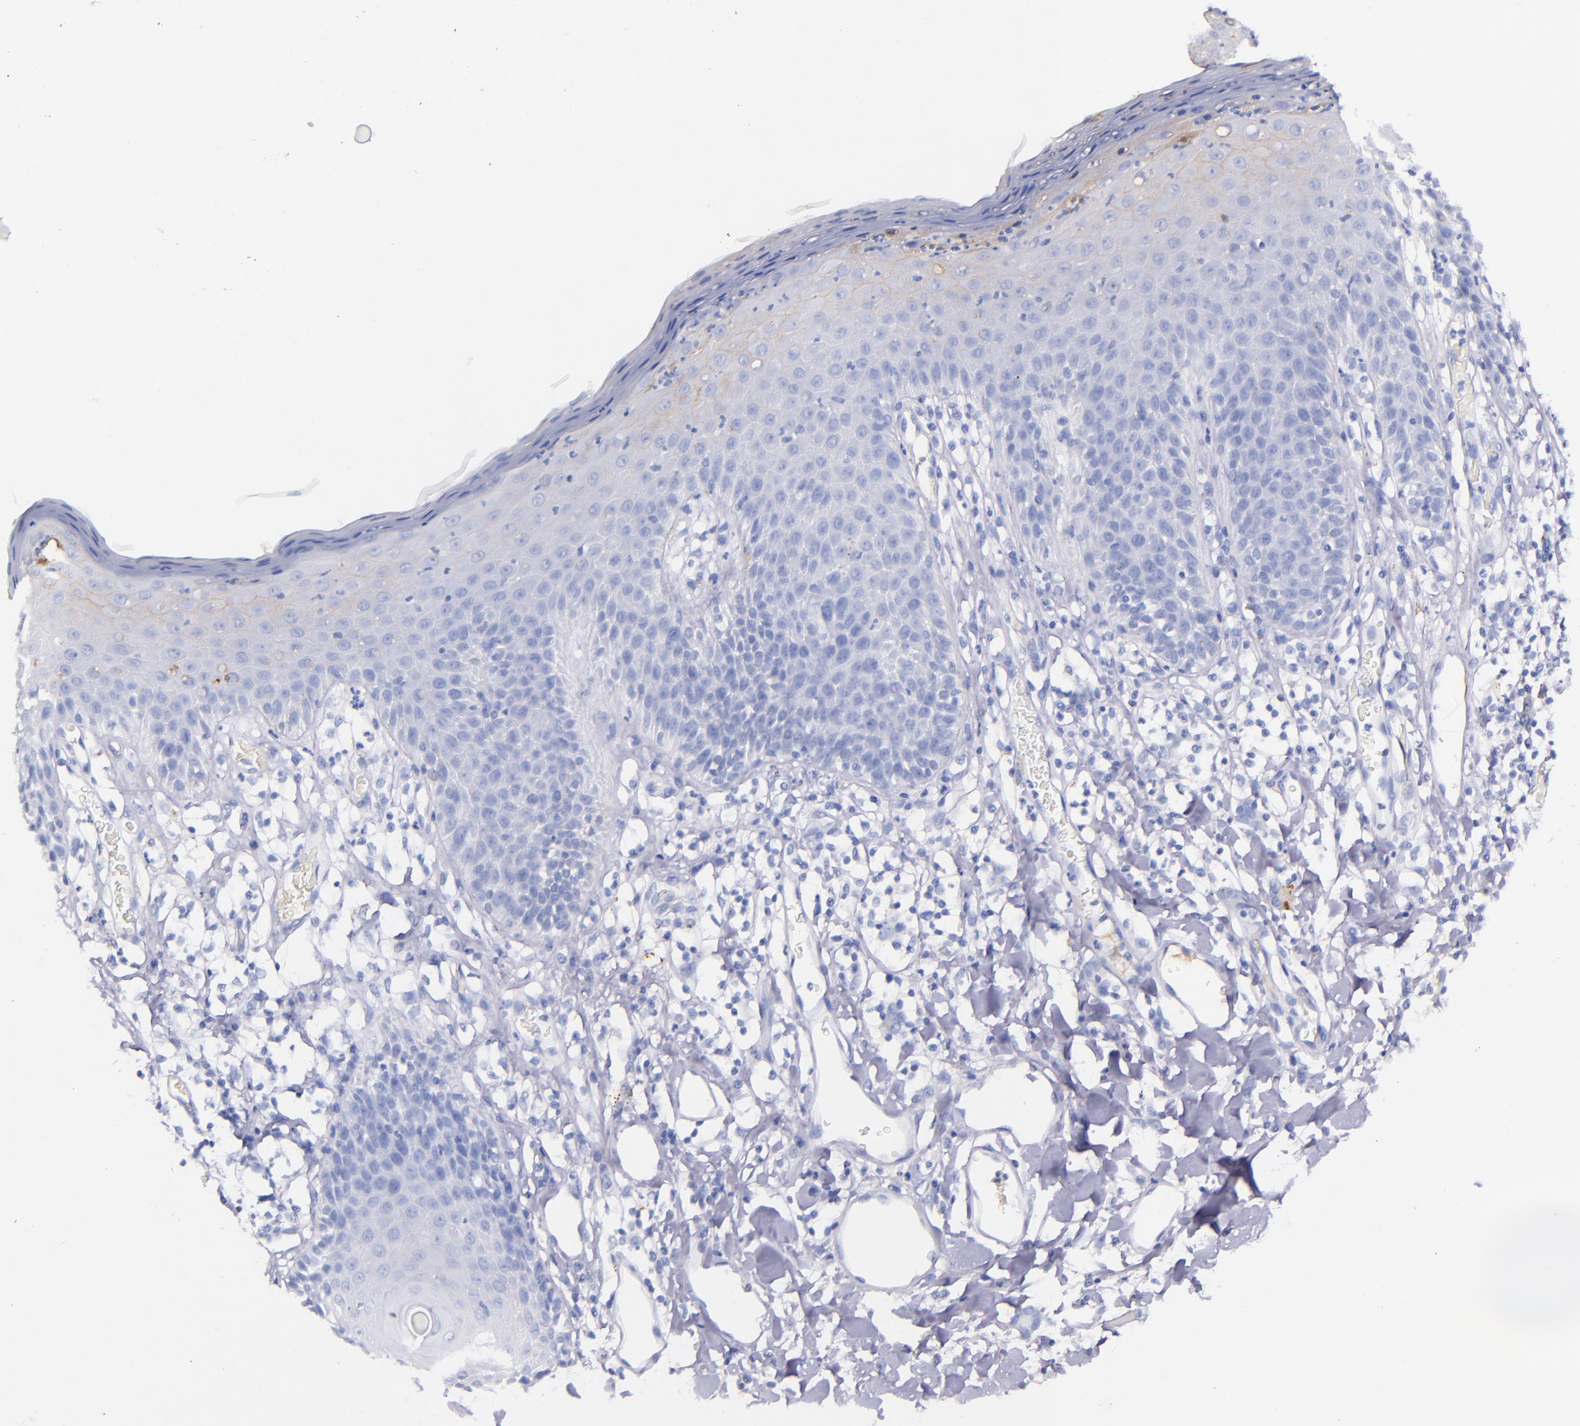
{"staining": {"intensity": "negative", "quantity": "none", "location": "none"}, "tissue": "skin", "cell_type": "Epidermal cells", "image_type": "normal", "snomed": [{"axis": "morphology", "description": "Normal tissue, NOS"}, {"axis": "topography", "description": "Vulva"}, {"axis": "topography", "description": "Peripheral nerve tissue"}], "caption": "IHC histopathology image of benign human skin stained for a protein (brown), which displays no positivity in epidermal cells.", "gene": "KNG1", "patient": {"sex": "female", "age": 68}}